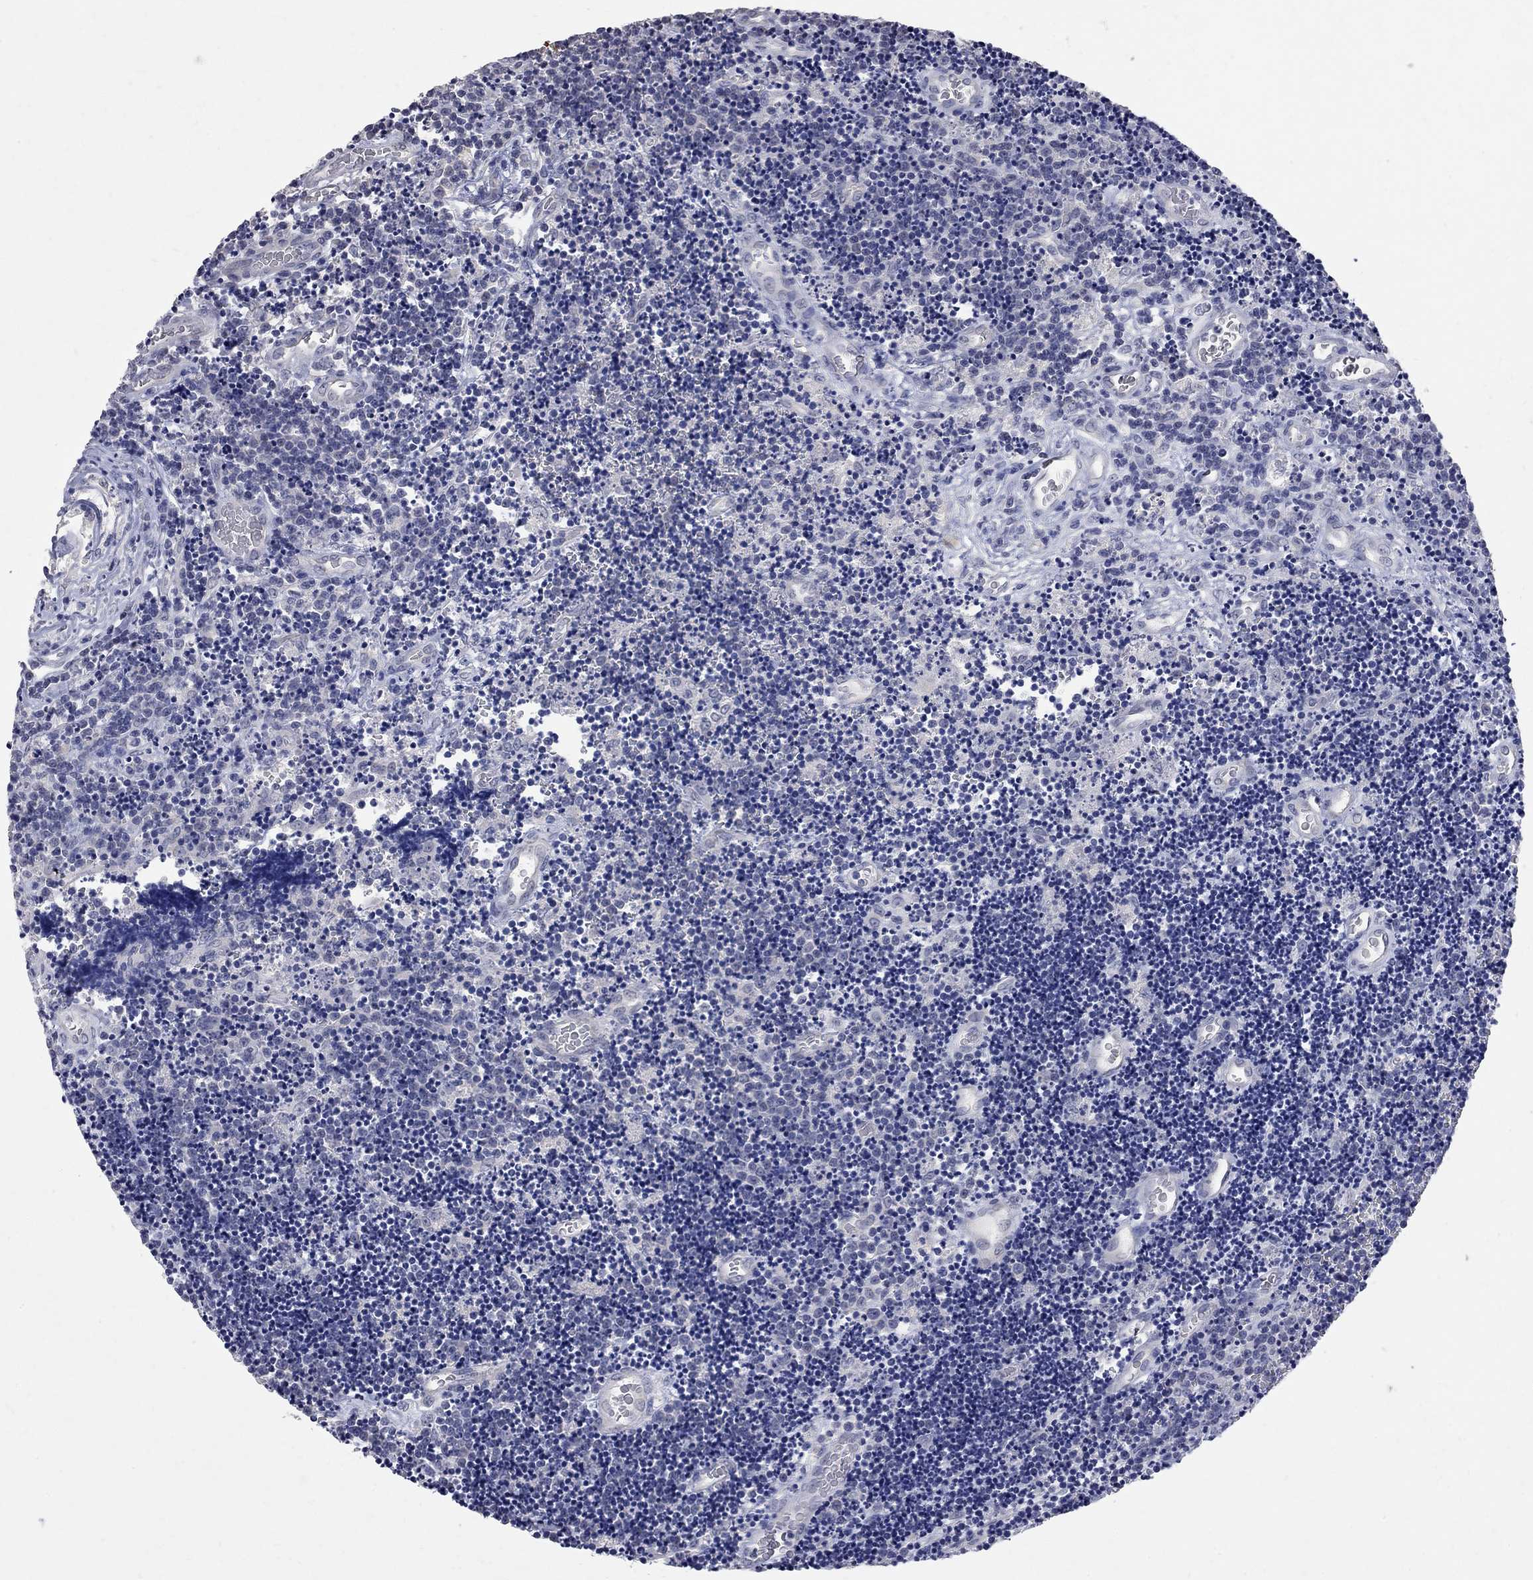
{"staining": {"intensity": "negative", "quantity": "none", "location": "none"}, "tissue": "lymphoma", "cell_type": "Tumor cells", "image_type": "cancer", "snomed": [{"axis": "morphology", "description": "Malignant lymphoma, non-Hodgkin's type, Low grade"}, {"axis": "topography", "description": "Brain"}], "caption": "Malignant lymphoma, non-Hodgkin's type (low-grade) stained for a protein using immunohistochemistry exhibits no positivity tumor cells.", "gene": "NOS2", "patient": {"sex": "female", "age": 66}}